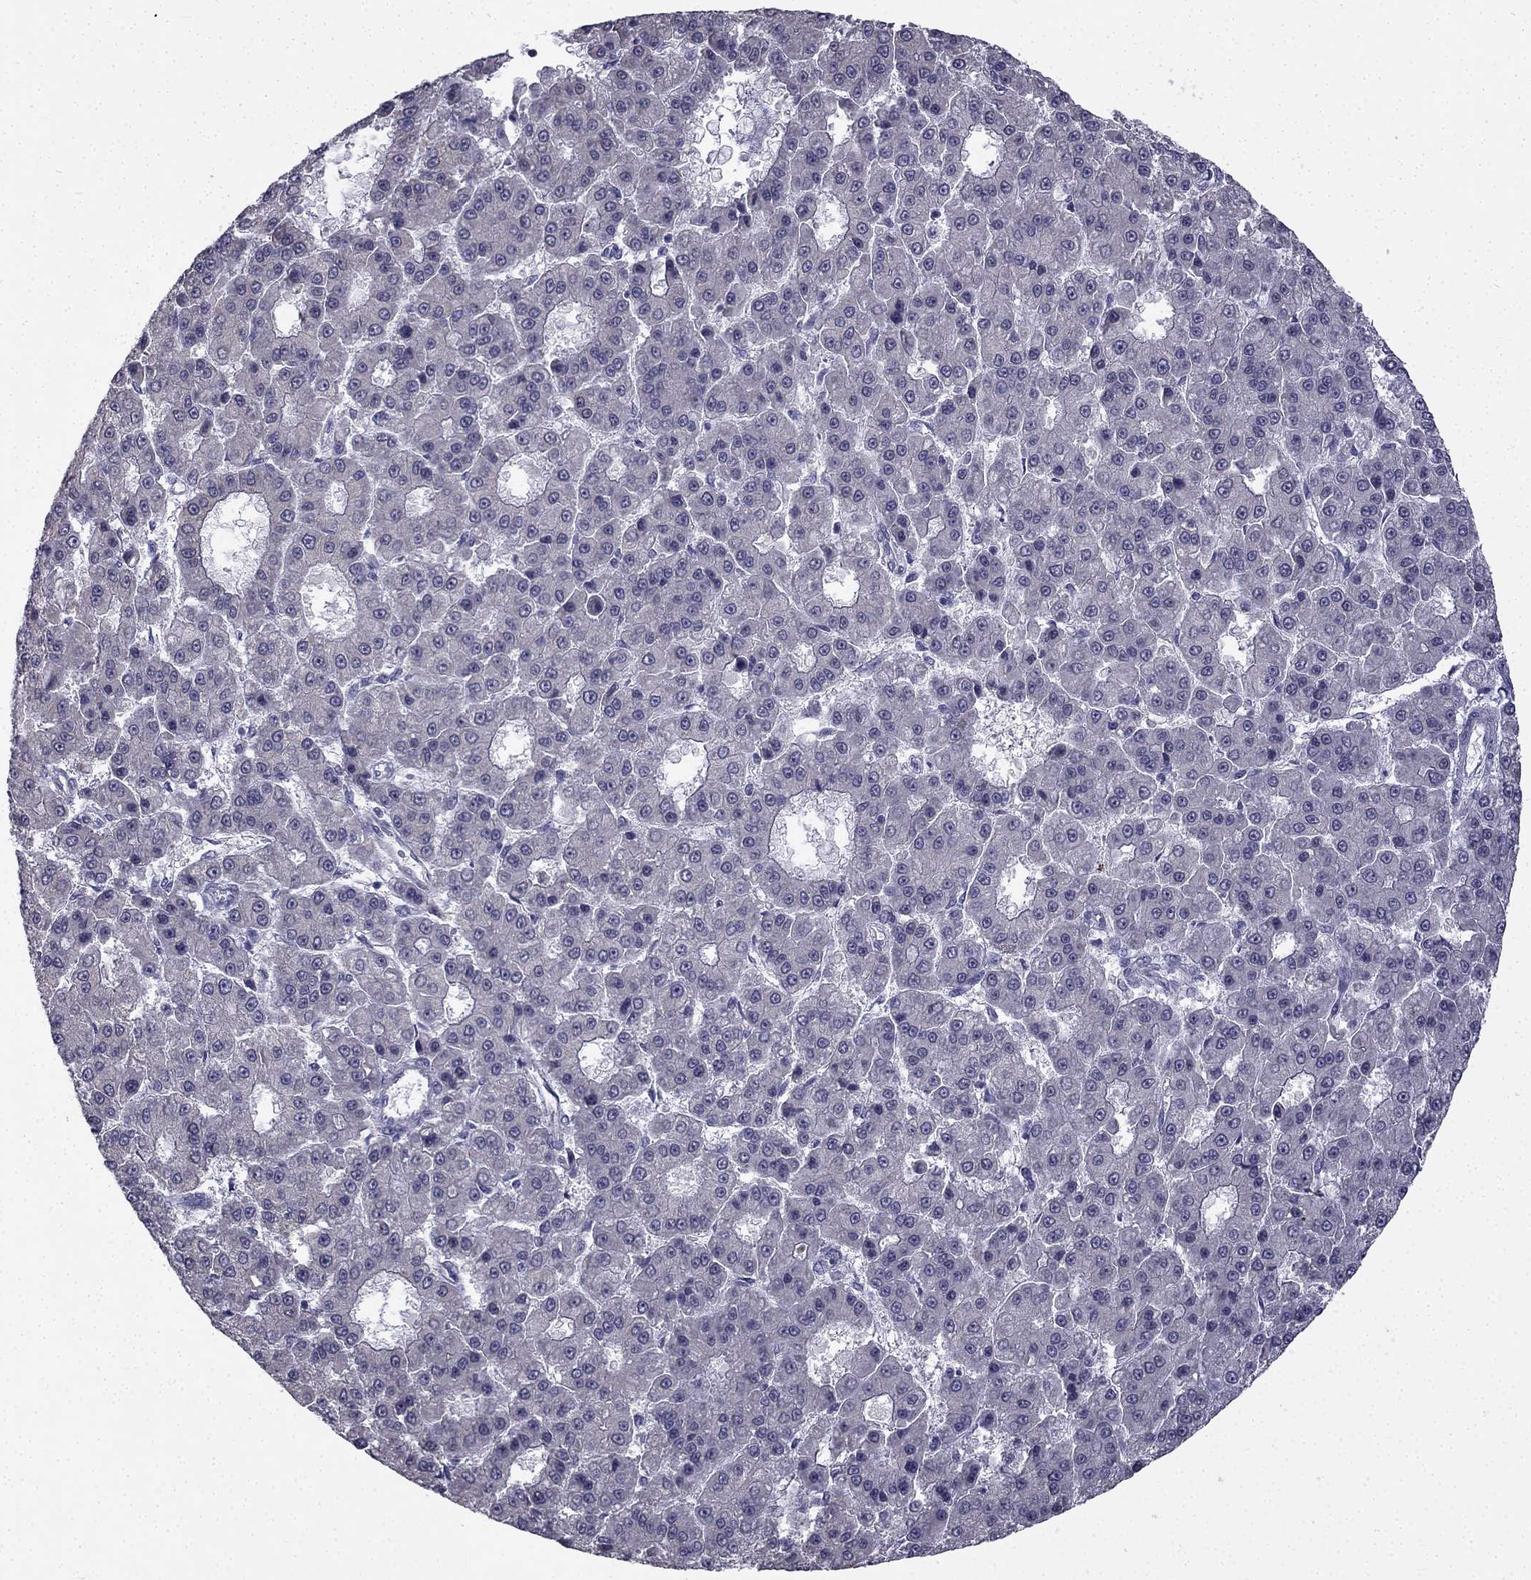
{"staining": {"intensity": "negative", "quantity": "none", "location": "none"}, "tissue": "liver cancer", "cell_type": "Tumor cells", "image_type": "cancer", "snomed": [{"axis": "morphology", "description": "Carcinoma, Hepatocellular, NOS"}, {"axis": "topography", "description": "Liver"}], "caption": "Immunohistochemistry (IHC) photomicrograph of liver cancer (hepatocellular carcinoma) stained for a protein (brown), which shows no positivity in tumor cells.", "gene": "CCDC40", "patient": {"sex": "male", "age": 70}}